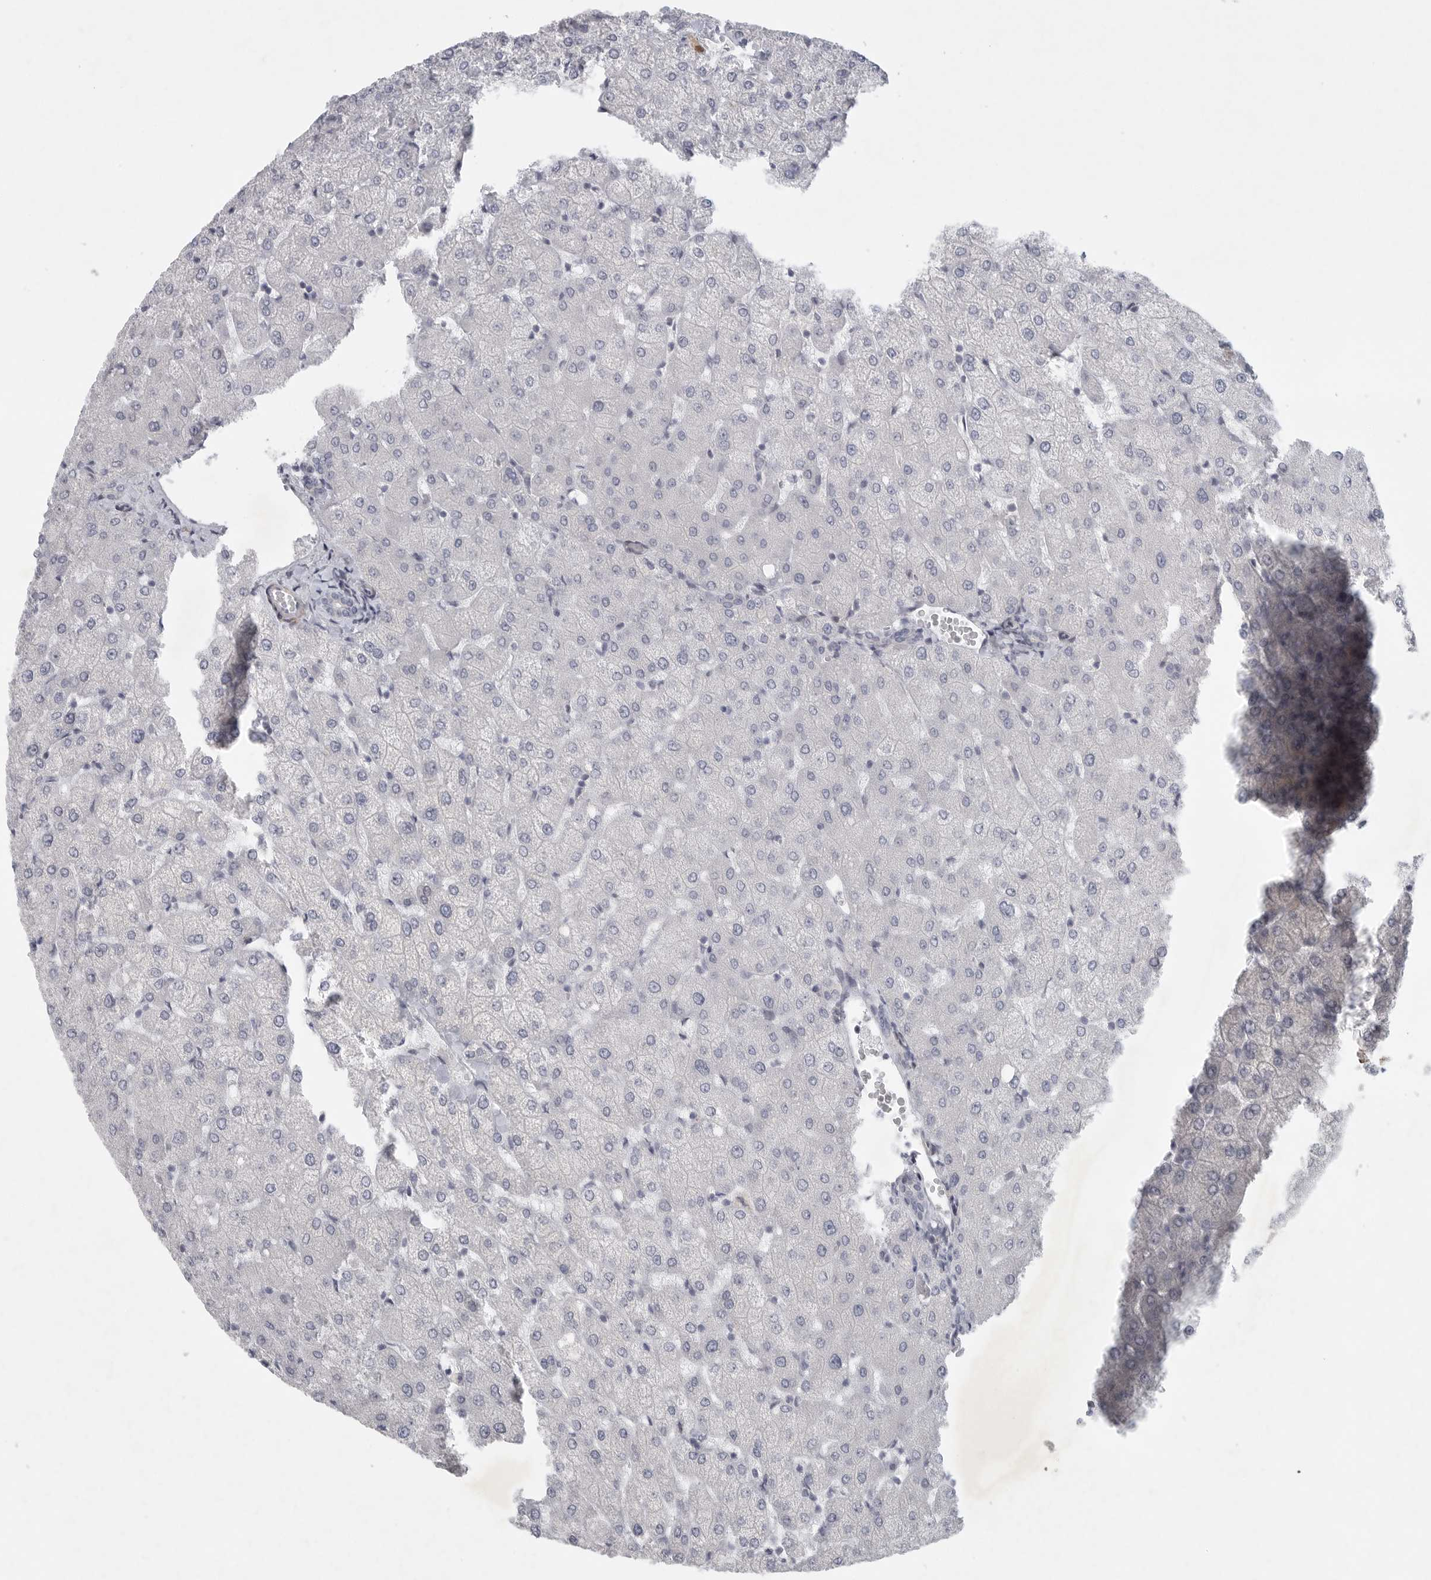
{"staining": {"intensity": "negative", "quantity": "none", "location": "none"}, "tissue": "liver", "cell_type": "Cholangiocytes", "image_type": "normal", "snomed": [{"axis": "morphology", "description": "Normal tissue, NOS"}, {"axis": "topography", "description": "Liver"}], "caption": "DAB immunohistochemical staining of benign human liver reveals no significant staining in cholangiocytes.", "gene": "TNR", "patient": {"sex": "female", "age": 54}}